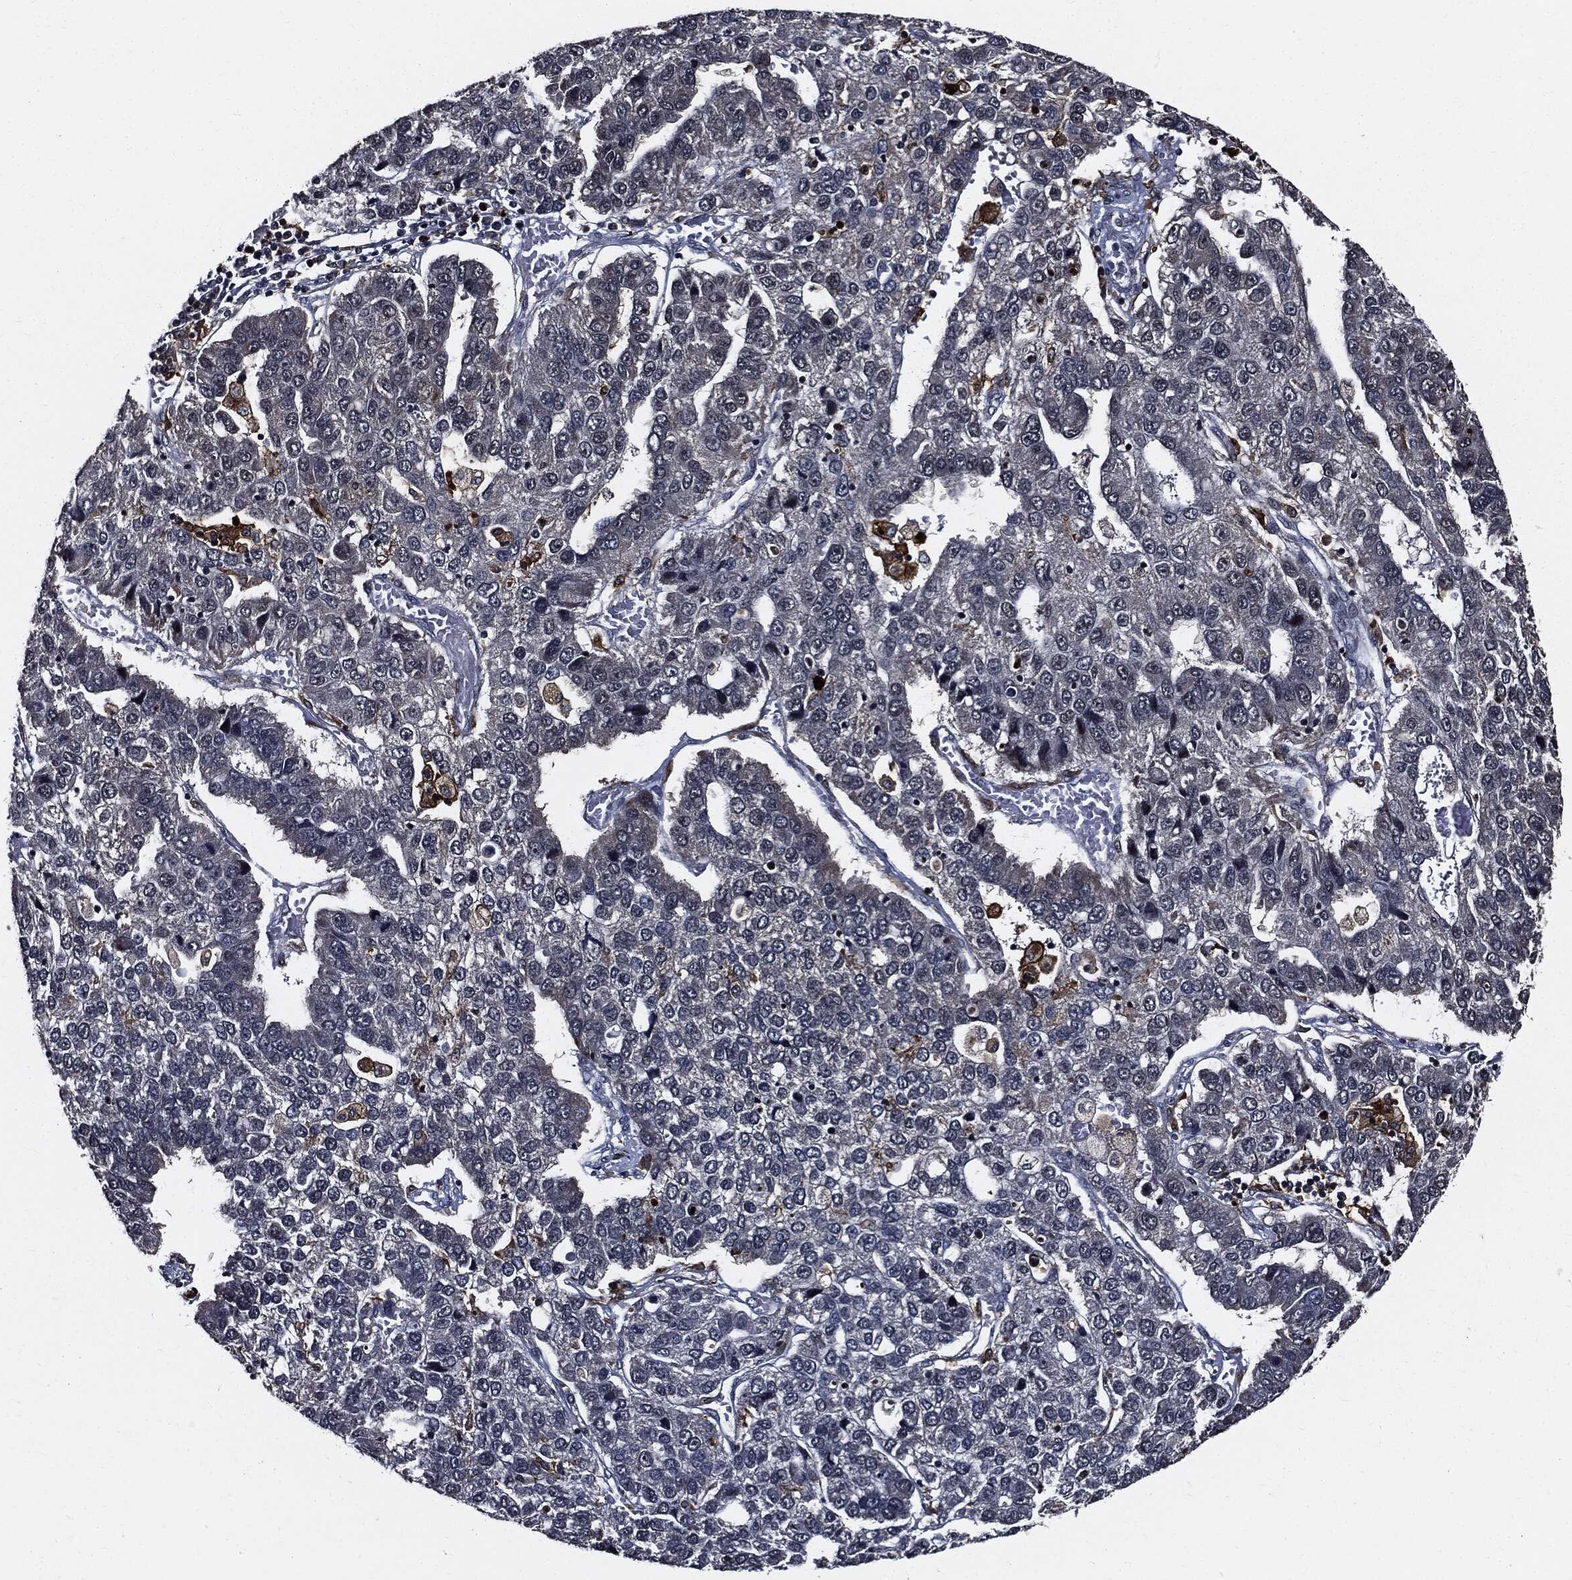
{"staining": {"intensity": "negative", "quantity": "none", "location": "none"}, "tissue": "pancreatic cancer", "cell_type": "Tumor cells", "image_type": "cancer", "snomed": [{"axis": "morphology", "description": "Adenocarcinoma, NOS"}, {"axis": "topography", "description": "Pancreas"}], "caption": "DAB (3,3'-diaminobenzidine) immunohistochemical staining of adenocarcinoma (pancreatic) exhibits no significant staining in tumor cells.", "gene": "SUGT1", "patient": {"sex": "female", "age": 61}}